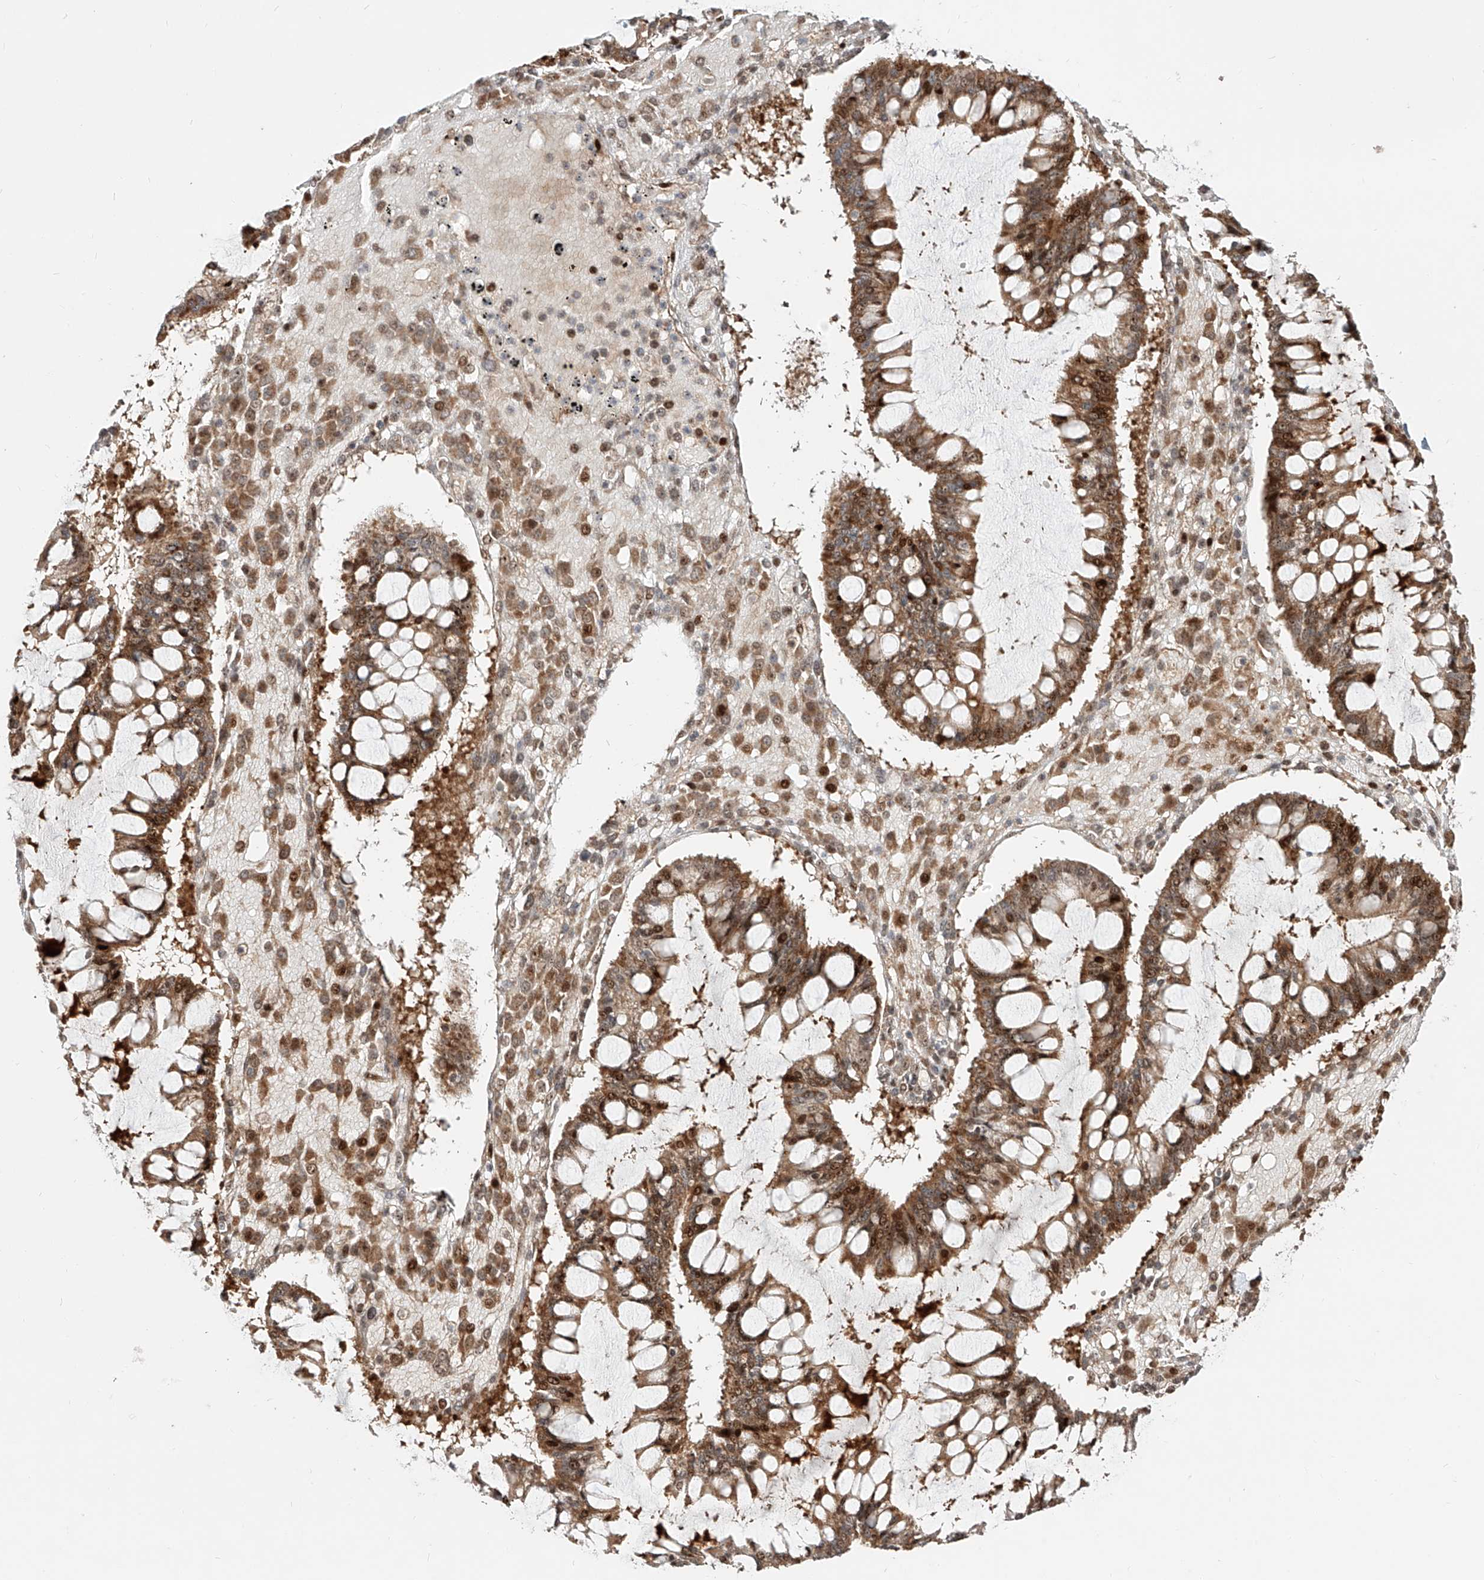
{"staining": {"intensity": "moderate", "quantity": ">75%", "location": "cytoplasmic/membranous,nuclear"}, "tissue": "ovarian cancer", "cell_type": "Tumor cells", "image_type": "cancer", "snomed": [{"axis": "morphology", "description": "Cystadenocarcinoma, mucinous, NOS"}, {"axis": "topography", "description": "Ovary"}], "caption": "Mucinous cystadenocarcinoma (ovarian) stained with DAB immunohistochemistry shows medium levels of moderate cytoplasmic/membranous and nuclear expression in about >75% of tumor cells.", "gene": "ZNF710", "patient": {"sex": "female", "age": 73}}